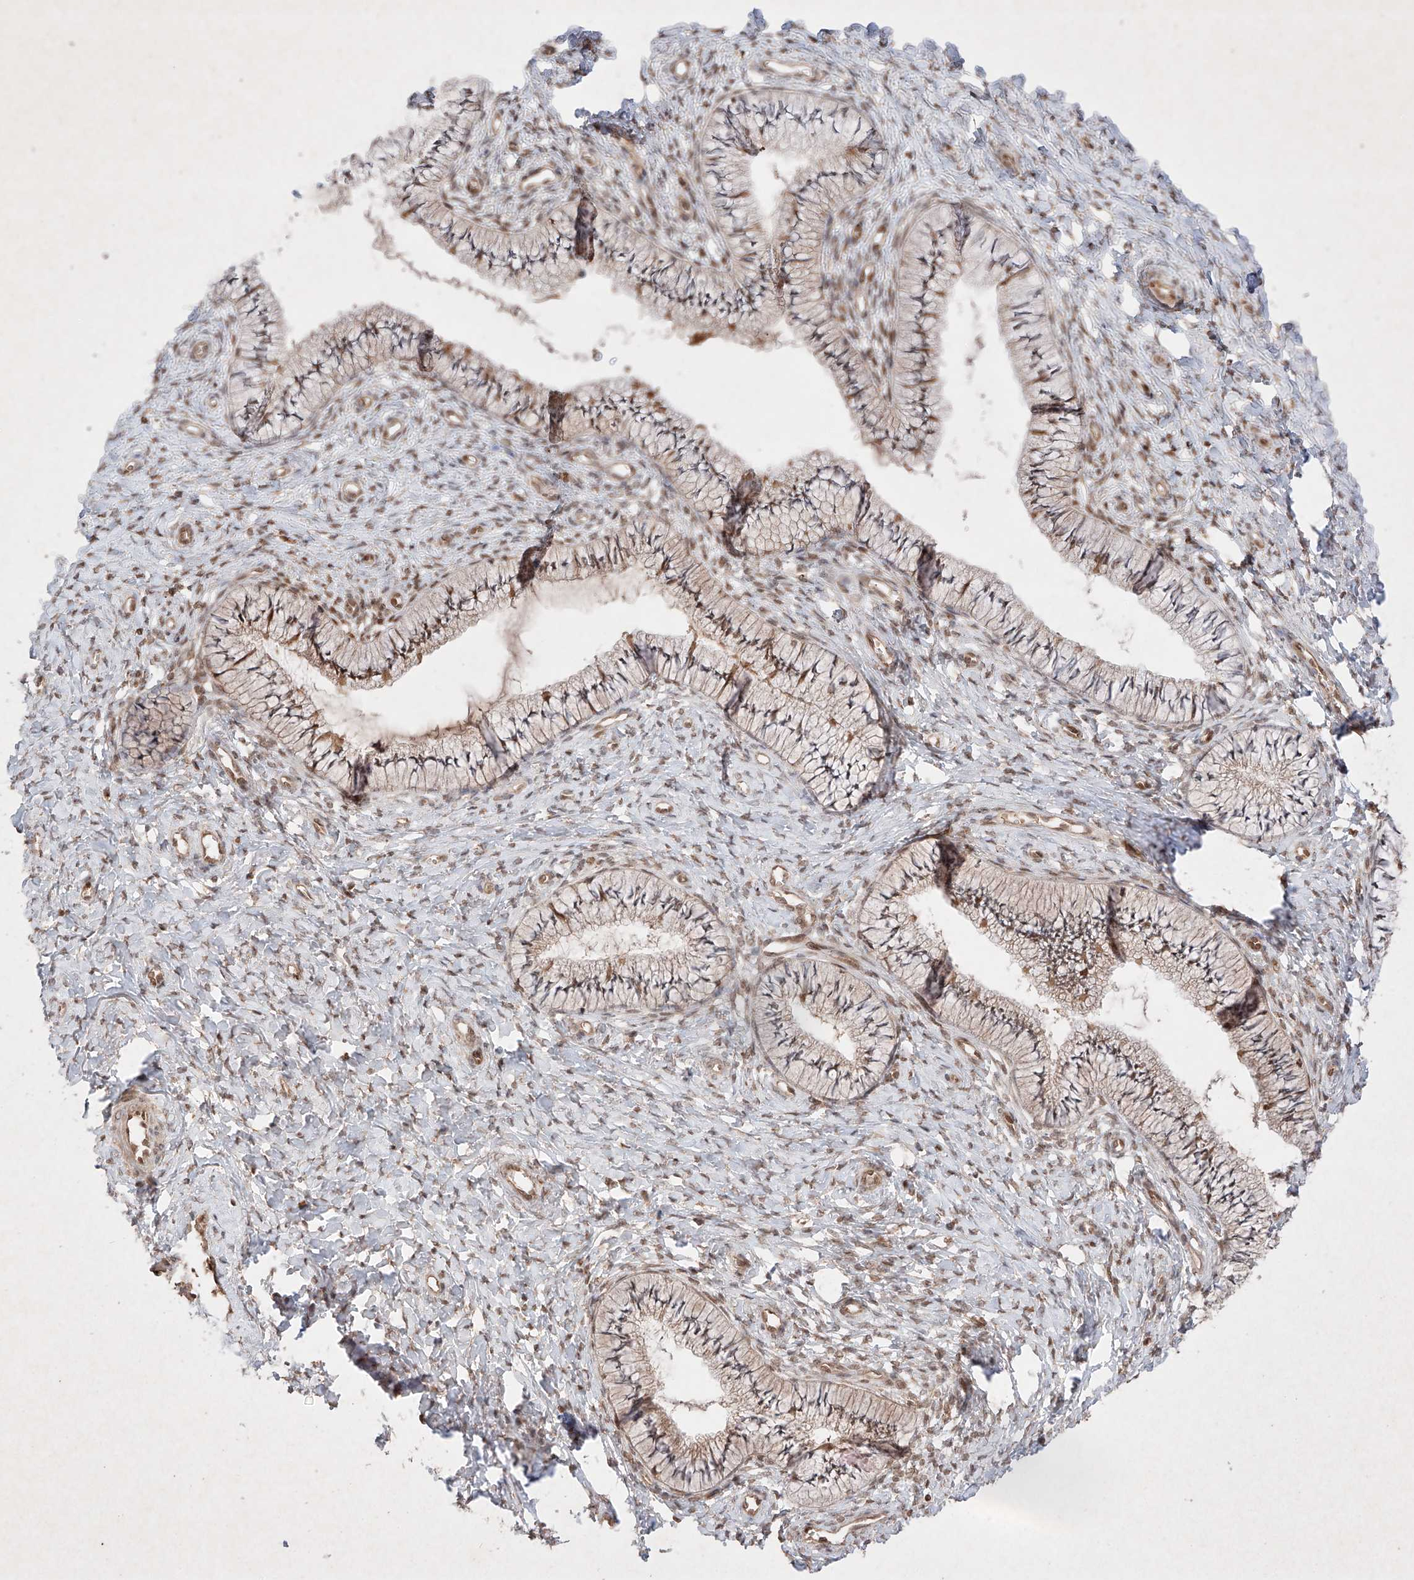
{"staining": {"intensity": "moderate", "quantity": "25%-75%", "location": "cytoplasmic/membranous,nuclear"}, "tissue": "cervix", "cell_type": "Glandular cells", "image_type": "normal", "snomed": [{"axis": "morphology", "description": "Normal tissue, NOS"}, {"axis": "topography", "description": "Cervix"}], "caption": "Approximately 25%-75% of glandular cells in normal cervix exhibit moderate cytoplasmic/membranous,nuclear protein staining as visualized by brown immunohistochemical staining.", "gene": "RNF31", "patient": {"sex": "female", "age": 36}}